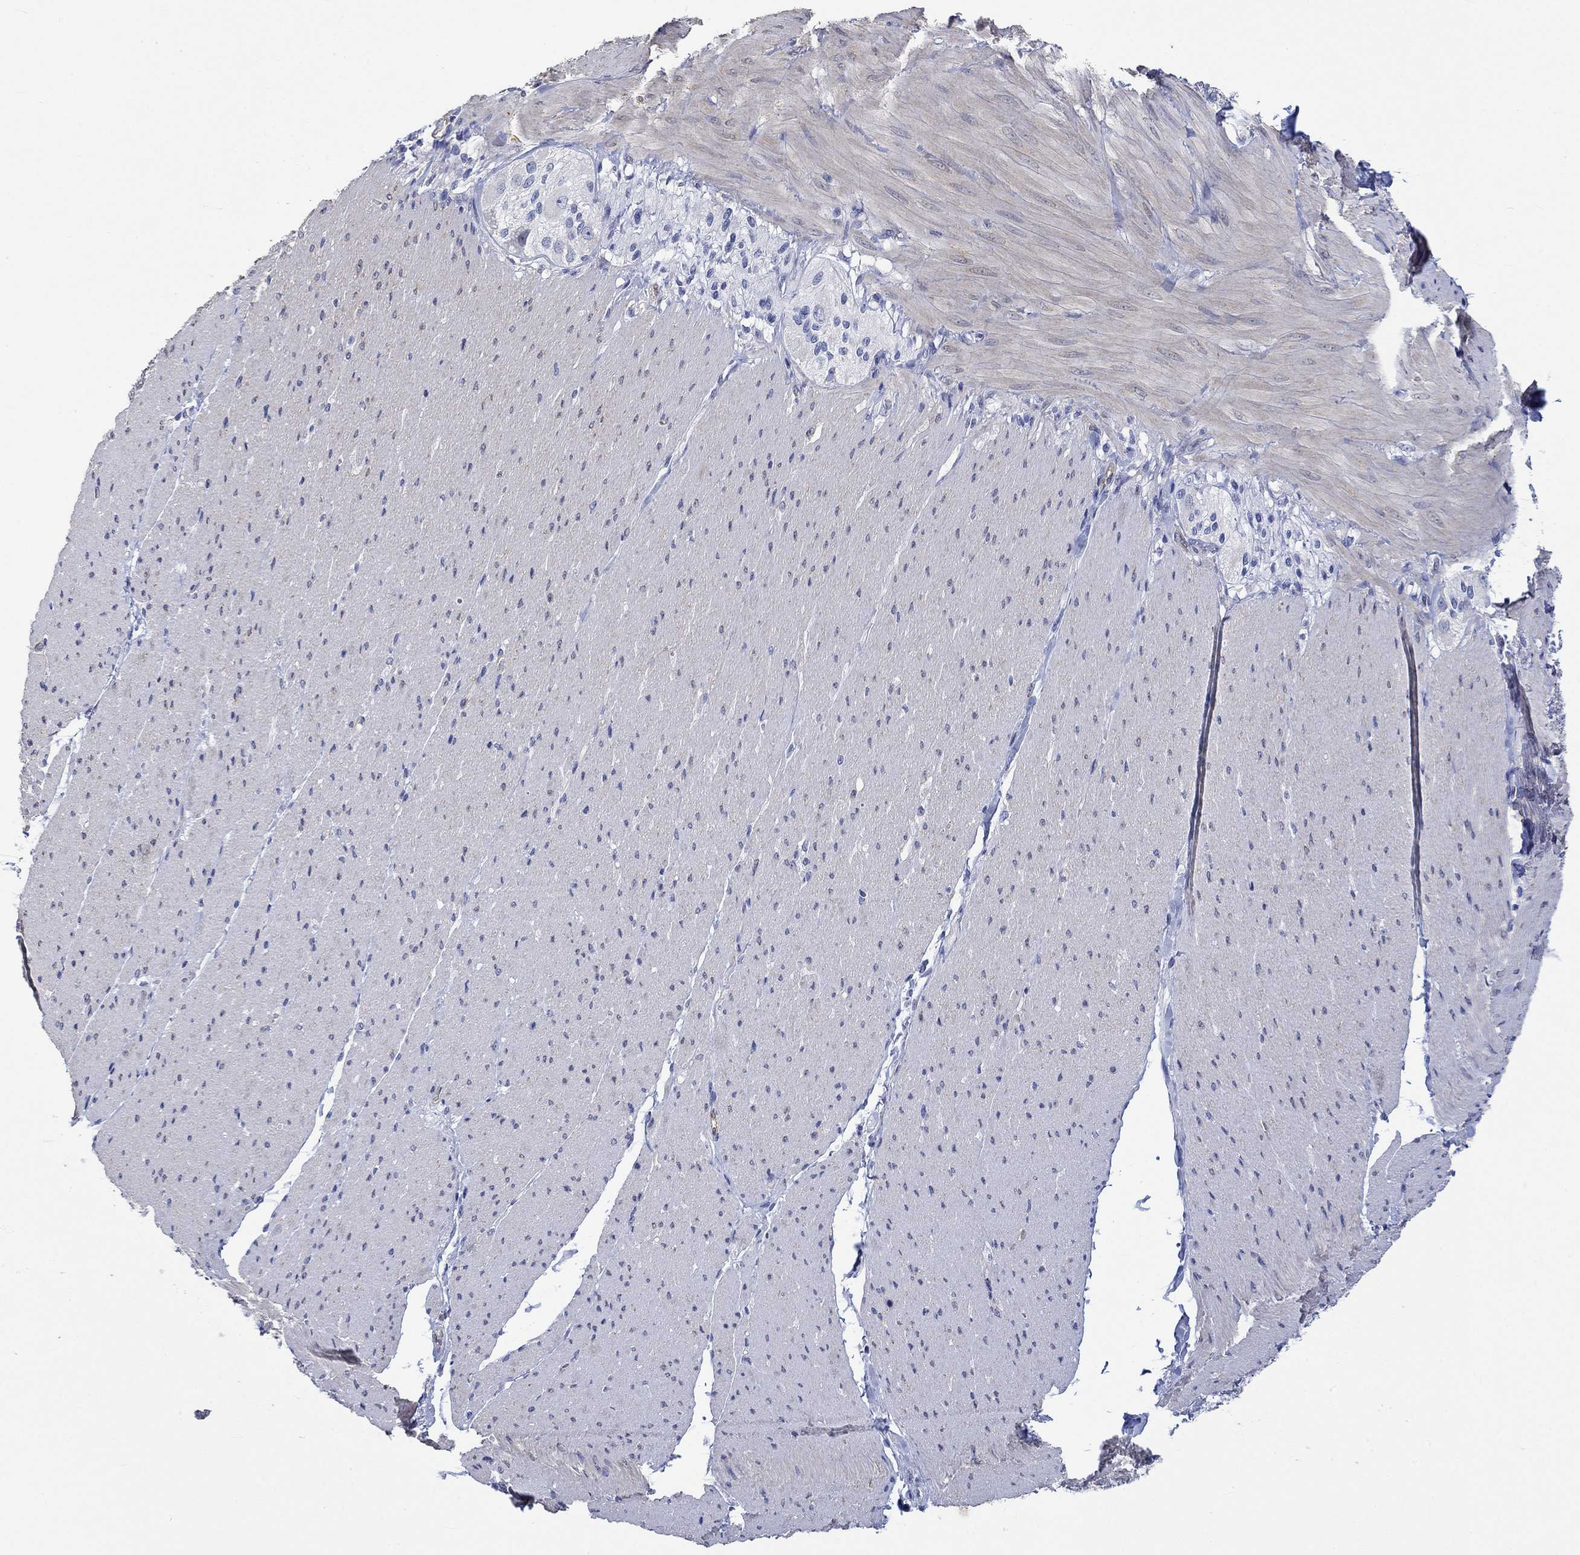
{"staining": {"intensity": "negative", "quantity": "none", "location": "none"}, "tissue": "soft tissue", "cell_type": "Fibroblasts", "image_type": "normal", "snomed": [{"axis": "morphology", "description": "Normal tissue, NOS"}, {"axis": "topography", "description": "Smooth muscle"}, {"axis": "topography", "description": "Duodenum"}, {"axis": "topography", "description": "Peripheral nerve tissue"}], "caption": "An image of human soft tissue is negative for staining in fibroblasts. Brightfield microscopy of immunohistochemistry (IHC) stained with DAB (brown) and hematoxylin (blue), captured at high magnification.", "gene": "AGRP", "patient": {"sex": "female", "age": 61}}